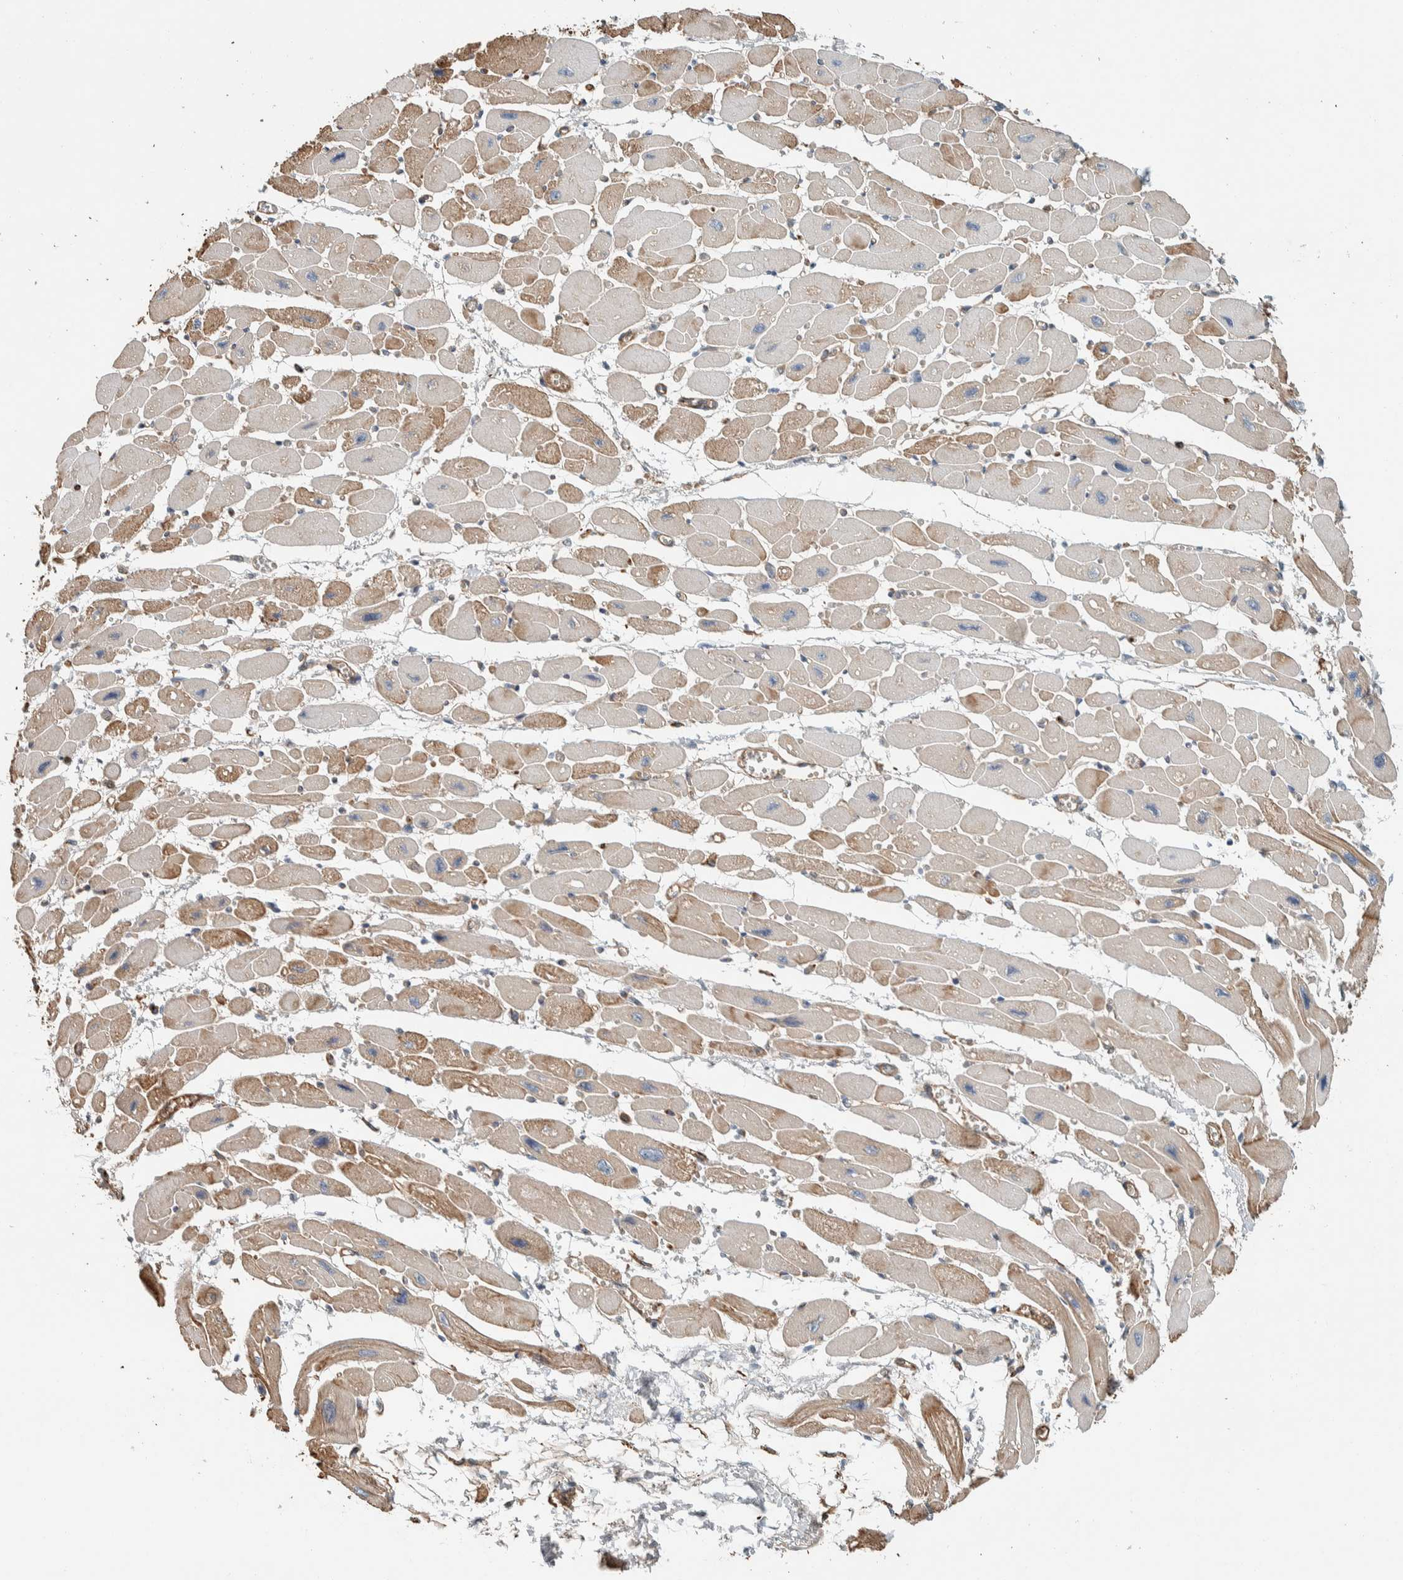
{"staining": {"intensity": "moderate", "quantity": "25%-75%", "location": "cytoplasmic/membranous"}, "tissue": "heart muscle", "cell_type": "Cardiomyocytes", "image_type": "normal", "snomed": [{"axis": "morphology", "description": "Normal tissue, NOS"}, {"axis": "topography", "description": "Heart"}], "caption": "Immunohistochemistry (IHC) micrograph of benign heart muscle: heart muscle stained using immunohistochemistry shows medium levels of moderate protein expression localized specifically in the cytoplasmic/membranous of cardiomyocytes, appearing as a cytoplasmic/membranous brown color.", "gene": "CTBP2", "patient": {"sex": "female", "age": 54}}